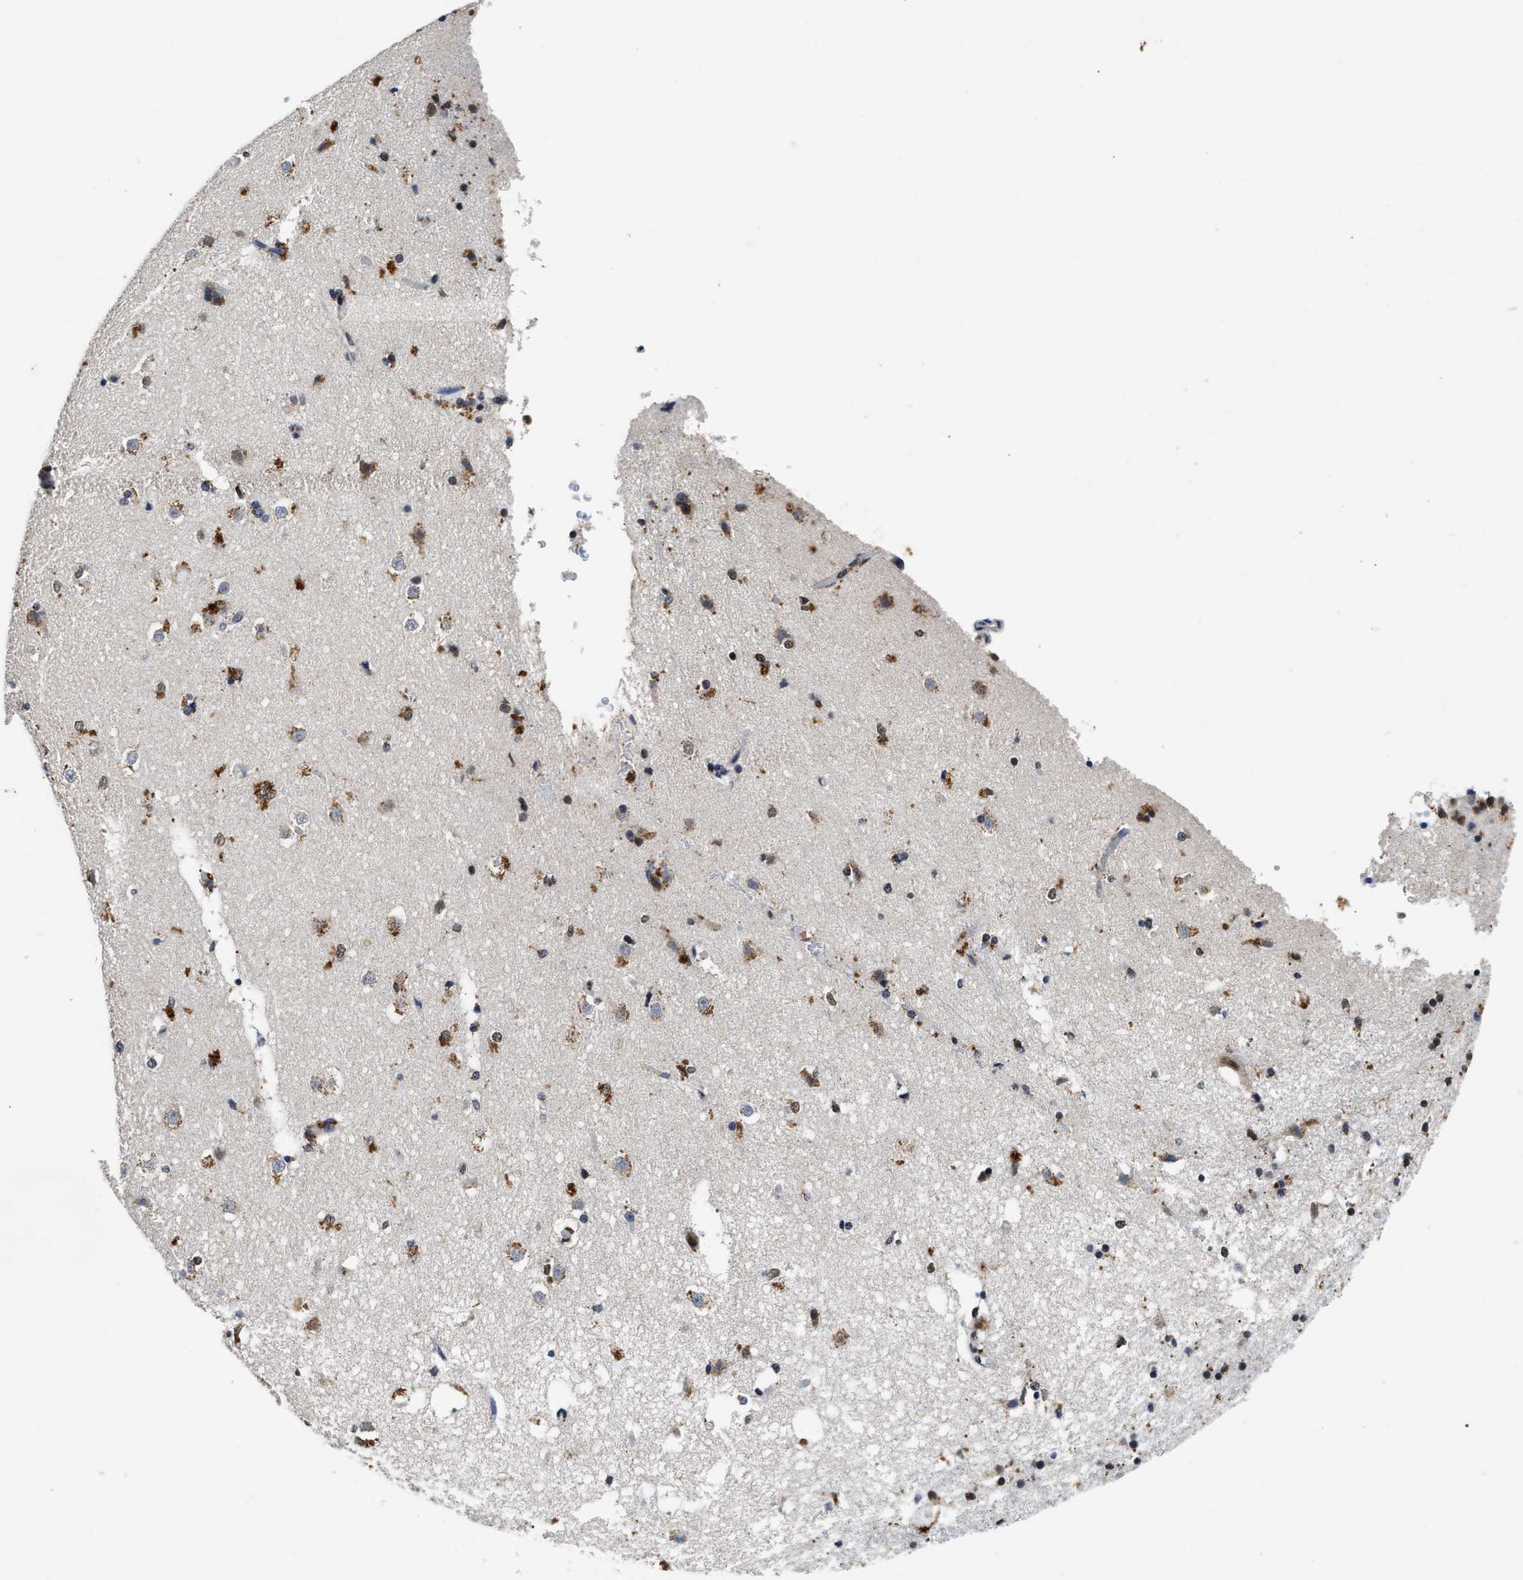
{"staining": {"intensity": "moderate", "quantity": "<25%", "location": "cytoplasmic/membranous"}, "tissue": "caudate", "cell_type": "Glial cells", "image_type": "normal", "snomed": [{"axis": "morphology", "description": "Normal tissue, NOS"}, {"axis": "topography", "description": "Lateral ventricle wall"}], "caption": "The histopathology image demonstrates staining of benign caudate, revealing moderate cytoplasmic/membranous protein staining (brown color) within glial cells. Nuclei are stained in blue.", "gene": "ACOX1", "patient": {"sex": "female", "age": 19}}